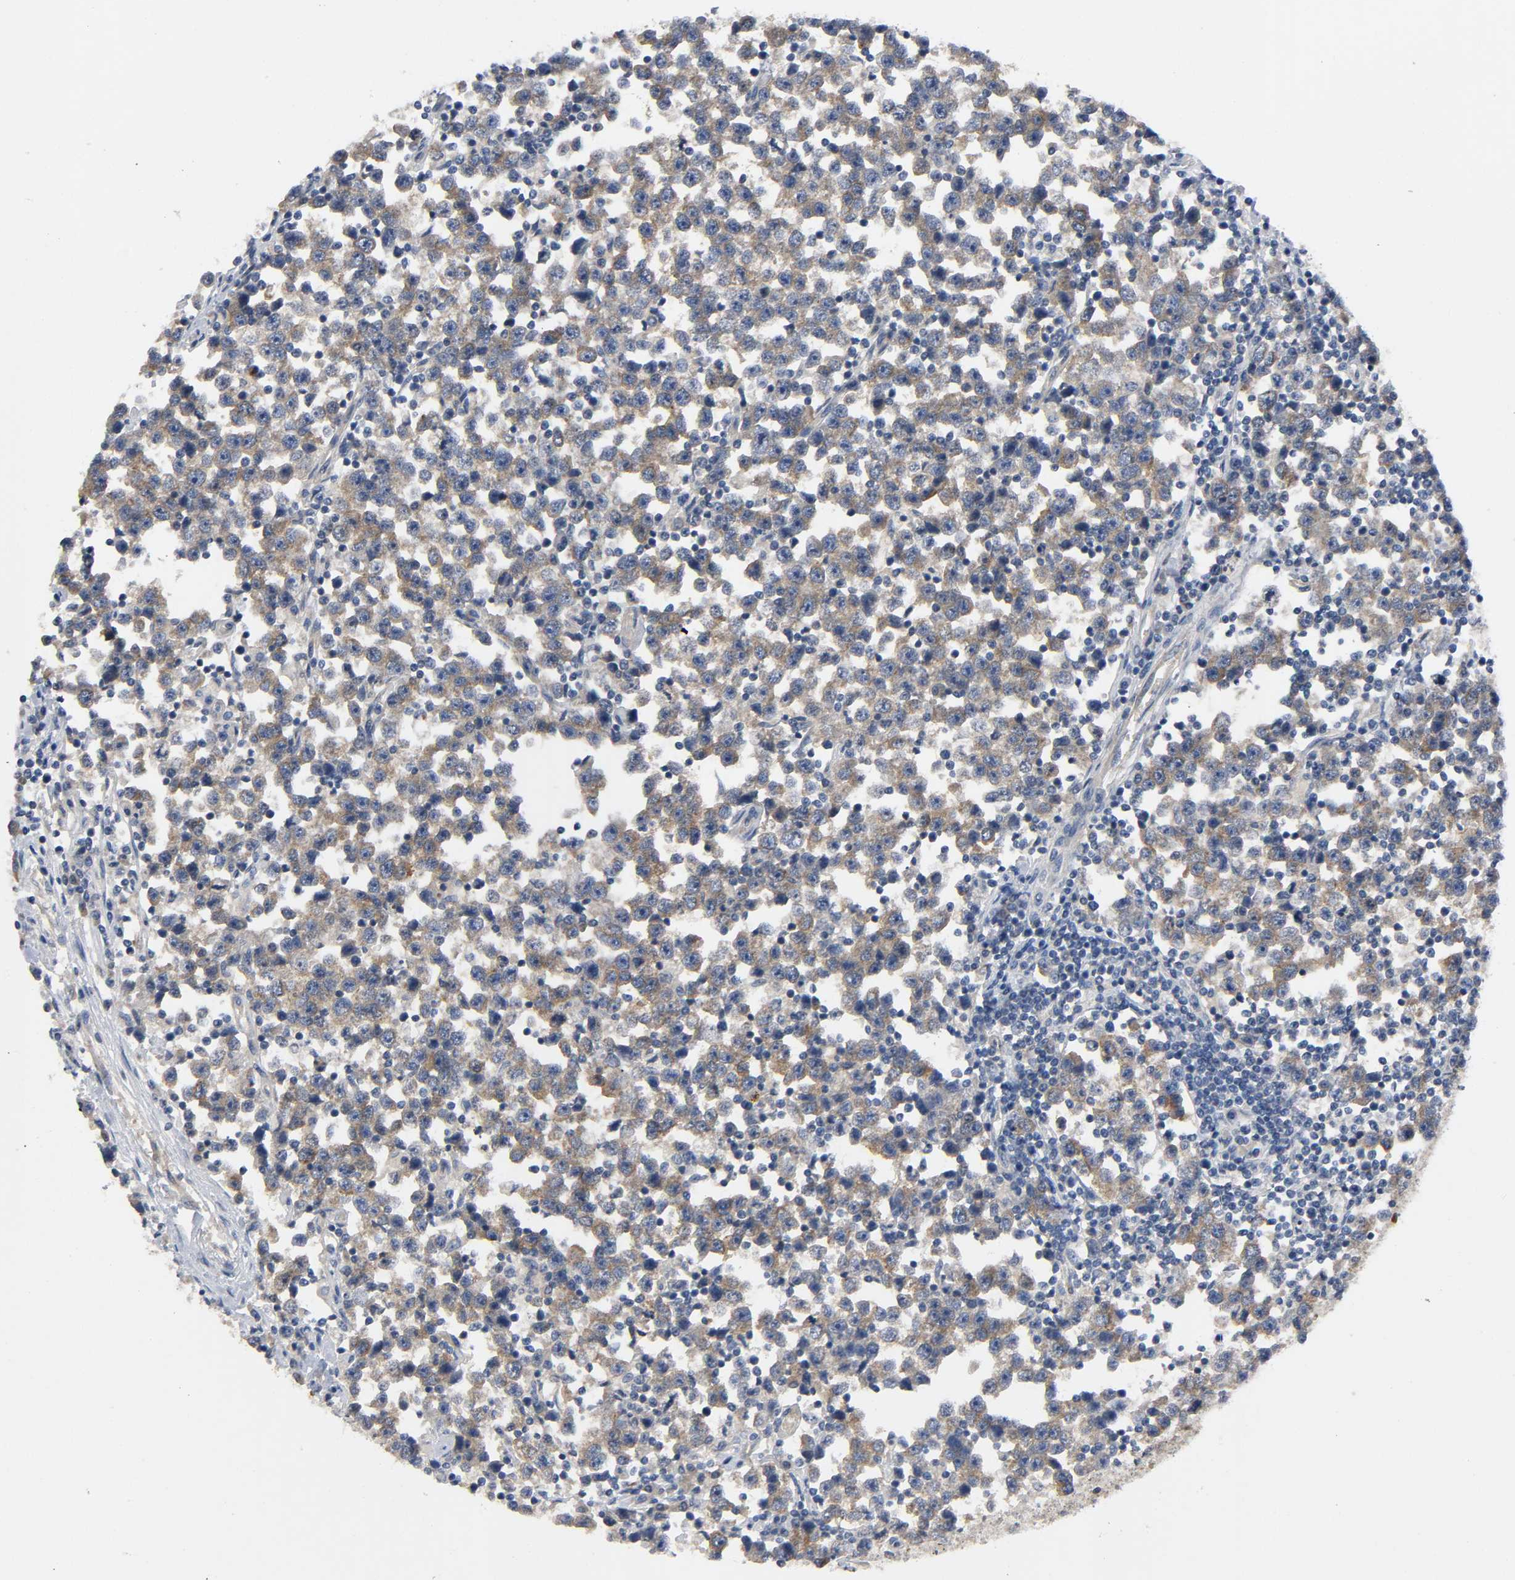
{"staining": {"intensity": "moderate", "quantity": ">75%", "location": "cytoplasmic/membranous"}, "tissue": "testis cancer", "cell_type": "Tumor cells", "image_type": "cancer", "snomed": [{"axis": "morphology", "description": "Seminoma, NOS"}, {"axis": "topography", "description": "Testis"}], "caption": "Immunohistochemical staining of human seminoma (testis) reveals medium levels of moderate cytoplasmic/membranous positivity in about >75% of tumor cells.", "gene": "HDAC6", "patient": {"sex": "male", "age": 43}}